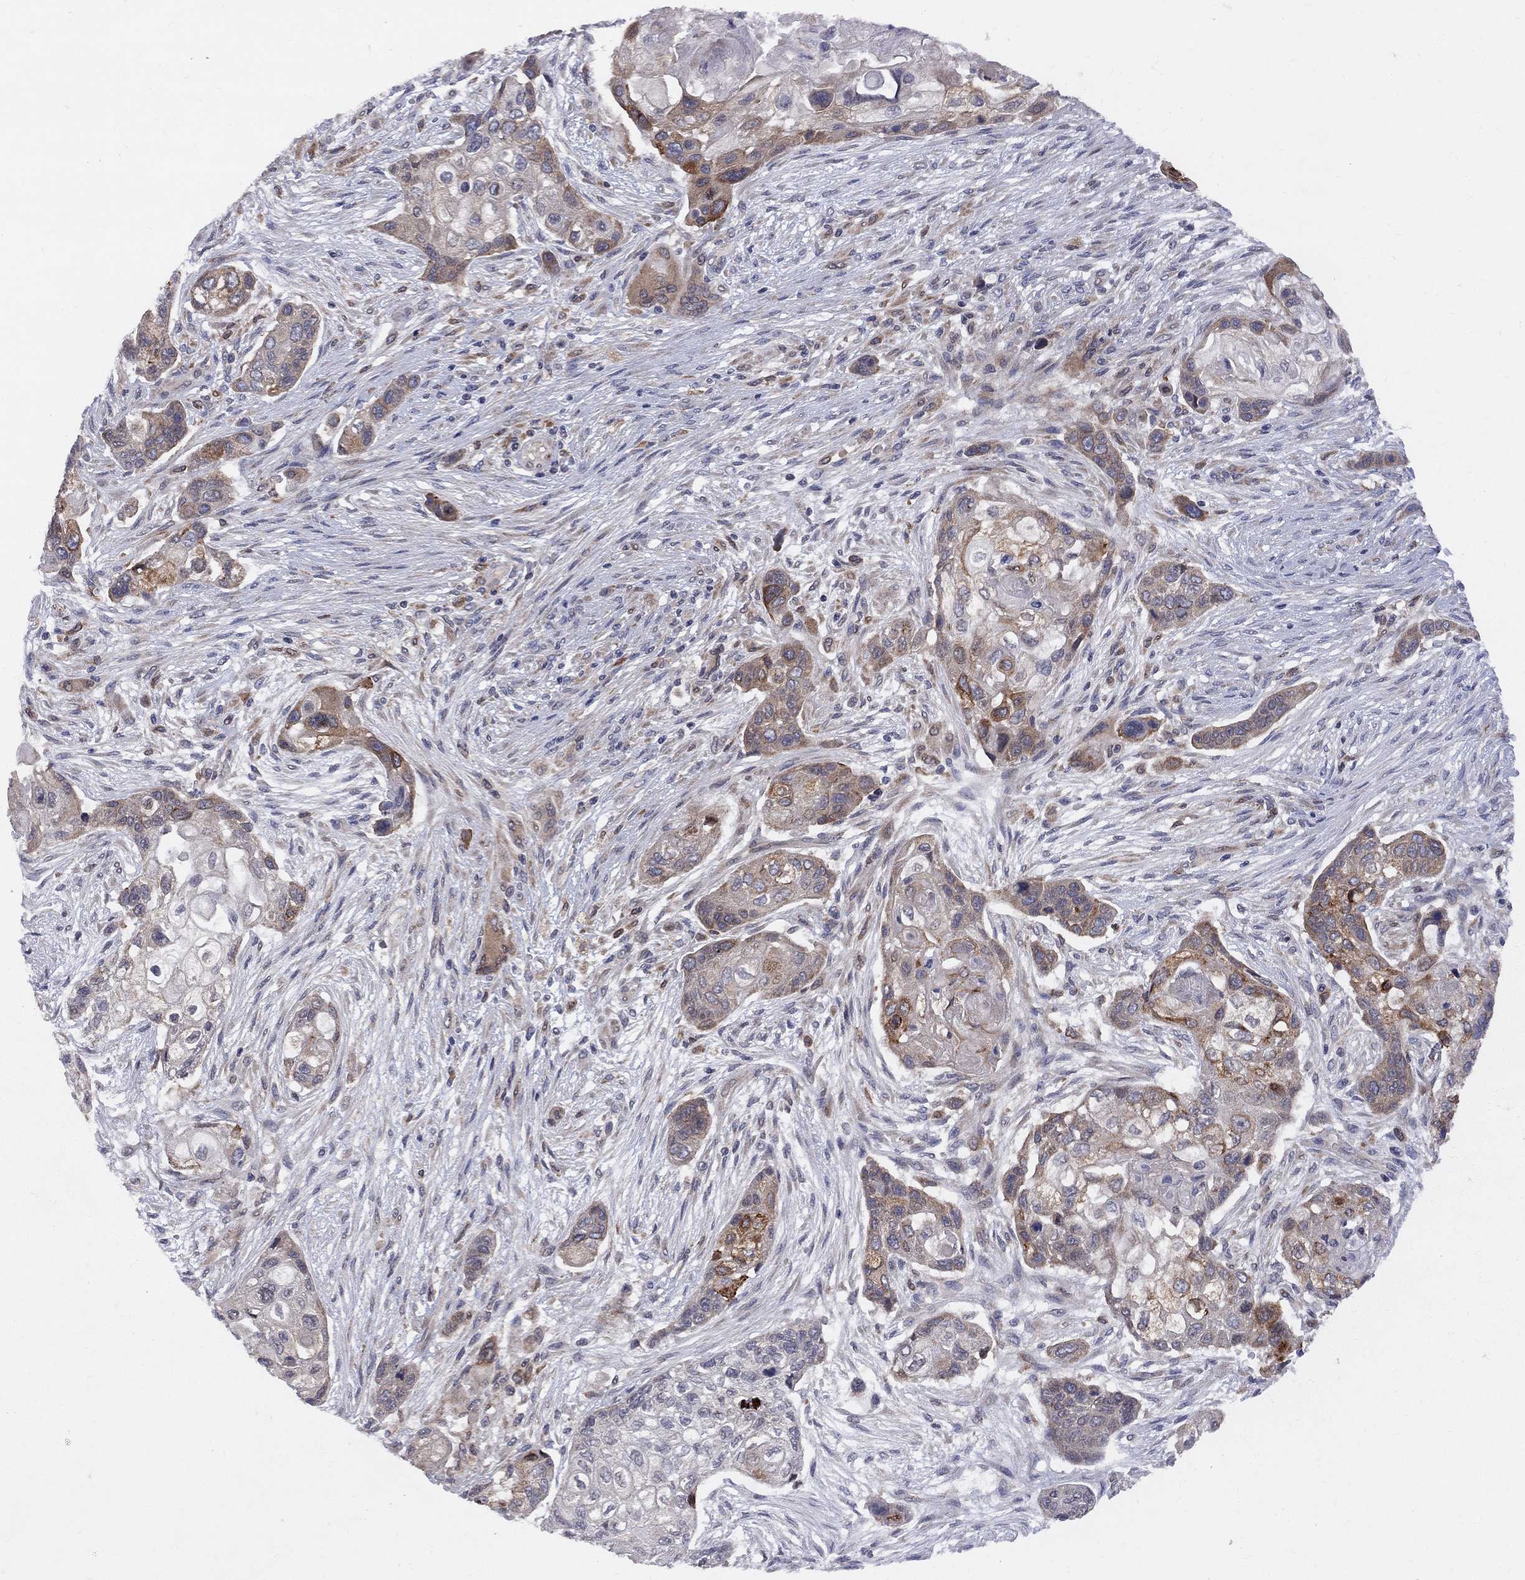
{"staining": {"intensity": "moderate", "quantity": "<25%", "location": "cytoplasmic/membranous"}, "tissue": "lung cancer", "cell_type": "Tumor cells", "image_type": "cancer", "snomed": [{"axis": "morphology", "description": "Squamous cell carcinoma, NOS"}, {"axis": "topography", "description": "Lung"}], "caption": "Immunohistochemistry (IHC) of lung cancer exhibits low levels of moderate cytoplasmic/membranous positivity in about <25% of tumor cells.", "gene": "CNOT11", "patient": {"sex": "male", "age": 69}}